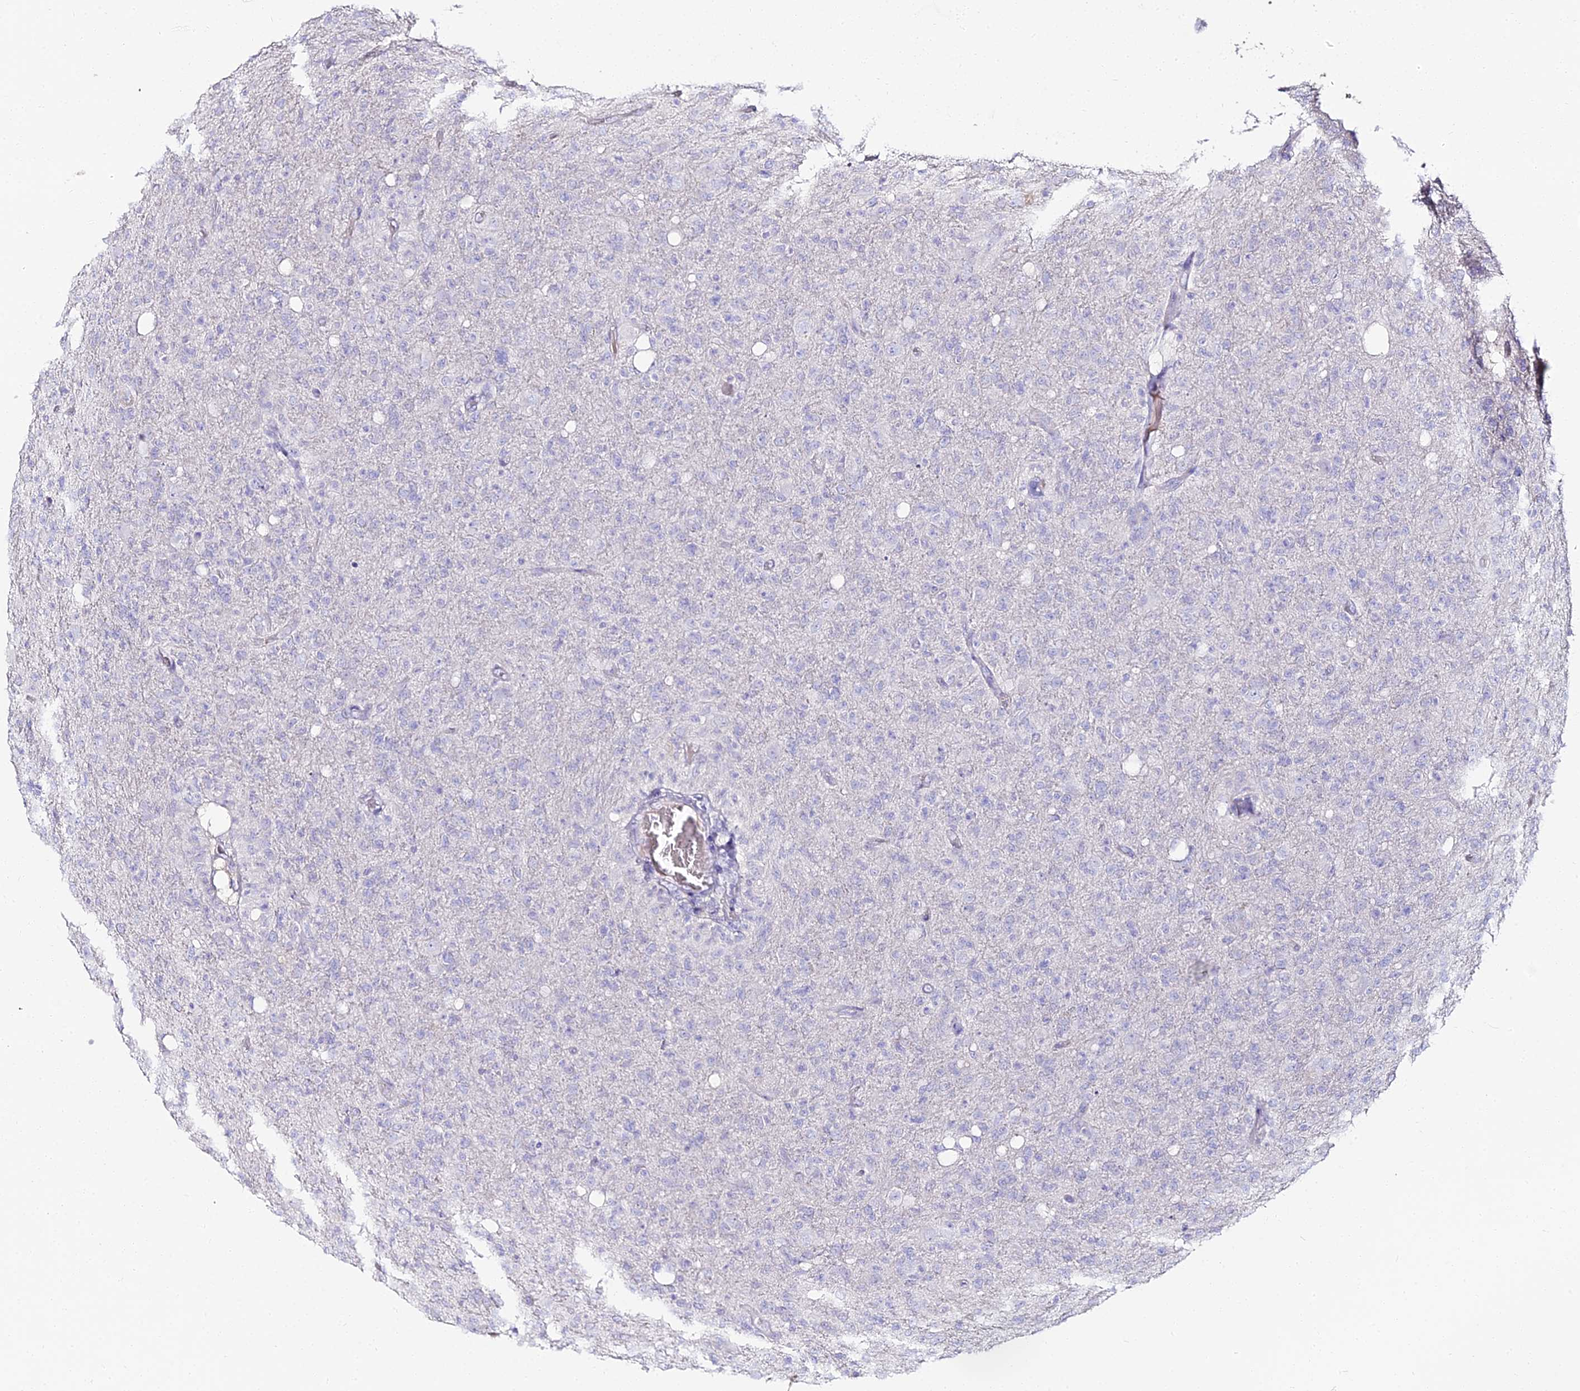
{"staining": {"intensity": "negative", "quantity": "none", "location": "none"}, "tissue": "glioma", "cell_type": "Tumor cells", "image_type": "cancer", "snomed": [{"axis": "morphology", "description": "Glioma, malignant, High grade"}, {"axis": "topography", "description": "Brain"}], "caption": "Immunohistochemistry histopathology image of neoplastic tissue: human malignant glioma (high-grade) stained with DAB displays no significant protein expression in tumor cells.", "gene": "ALPG", "patient": {"sex": "female", "age": 57}}